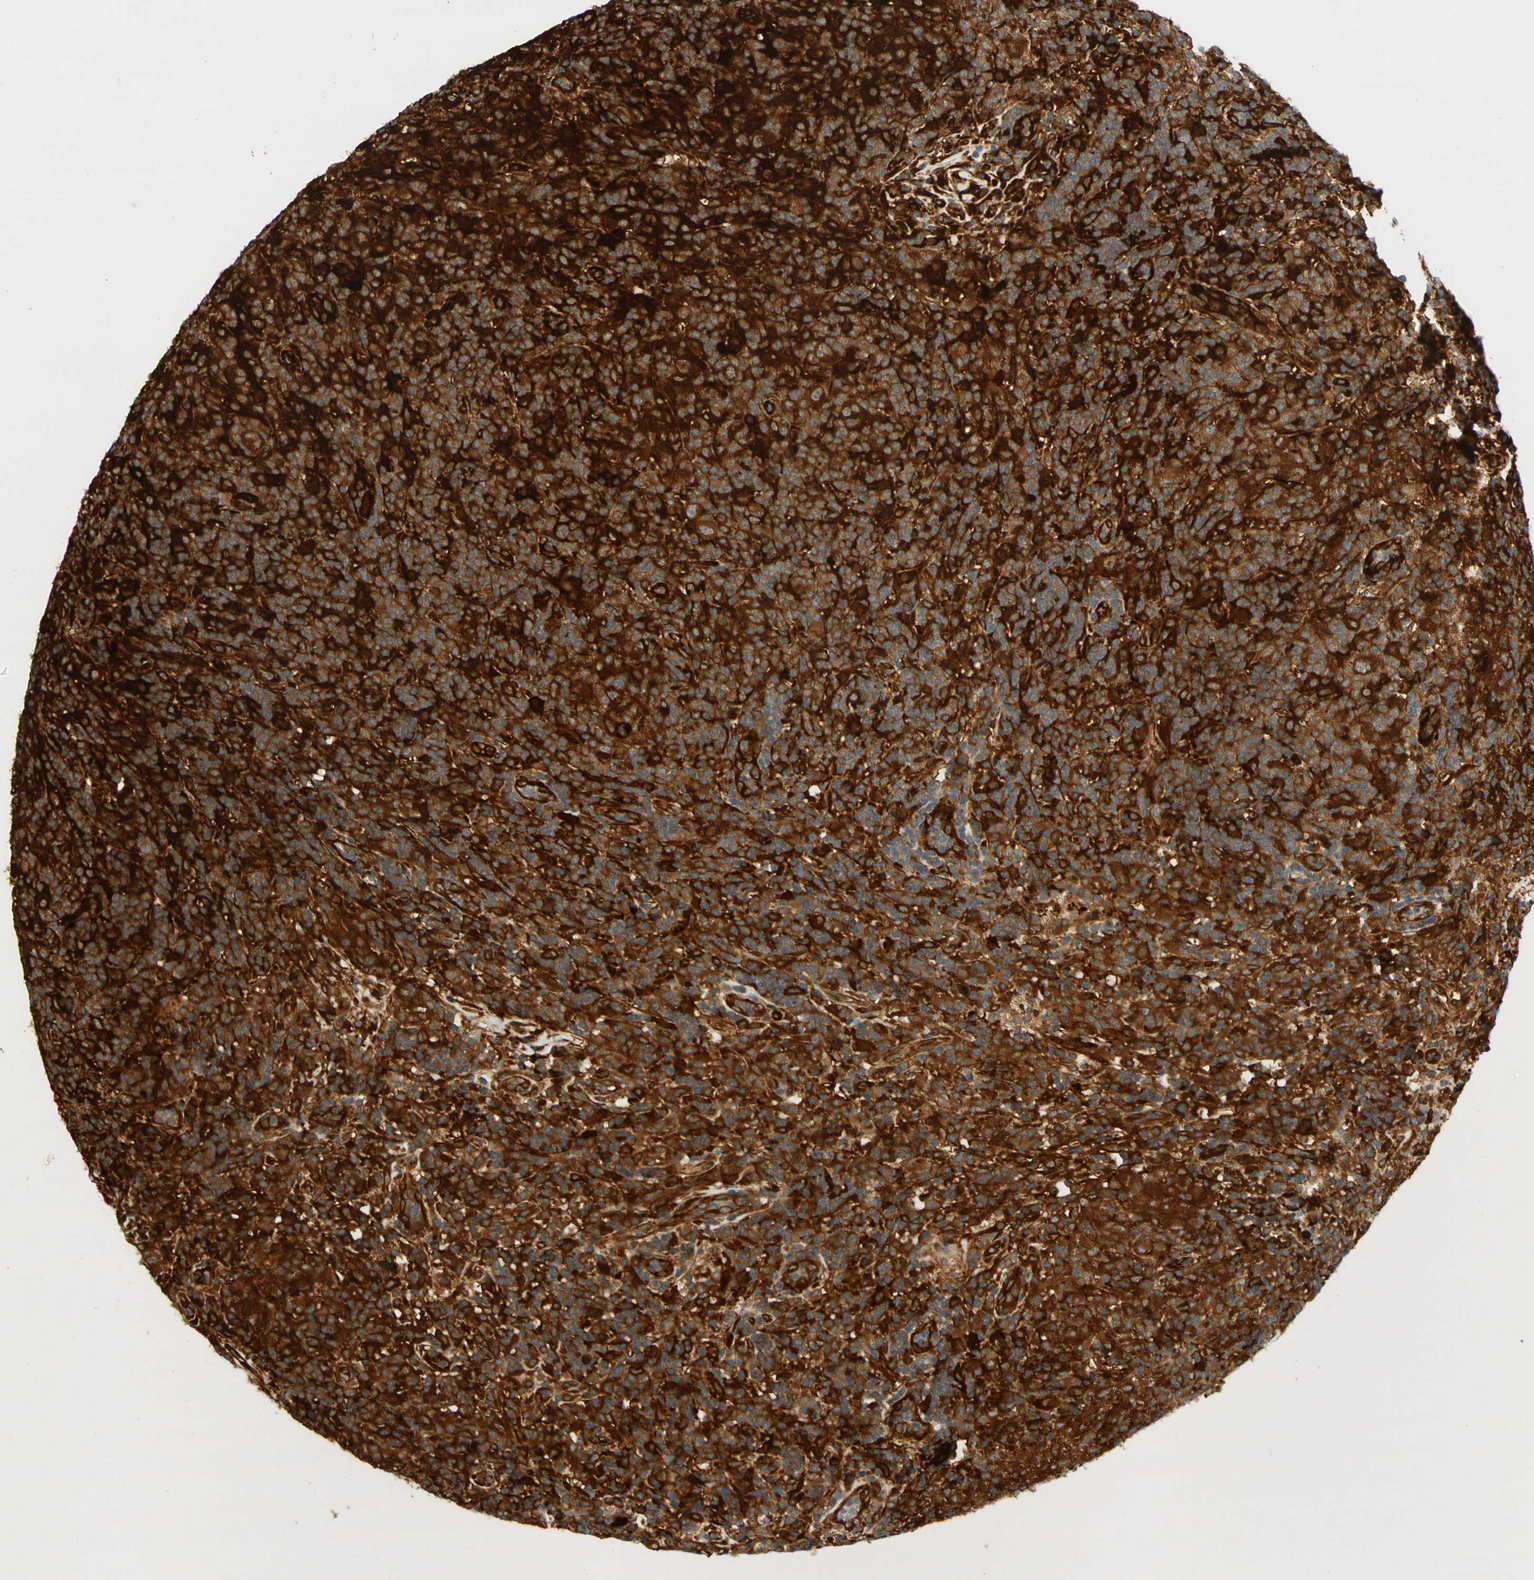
{"staining": {"intensity": "strong", "quantity": ">75%", "location": "cytoplasmic/membranous"}, "tissue": "lymphoma", "cell_type": "Tumor cells", "image_type": "cancer", "snomed": [{"axis": "morphology", "description": "Hodgkin's disease, NOS"}, {"axis": "topography", "description": "Lymph node"}], "caption": "Human lymphoma stained with a protein marker shows strong staining in tumor cells.", "gene": "PARP14", "patient": {"sex": "male", "age": 70}}